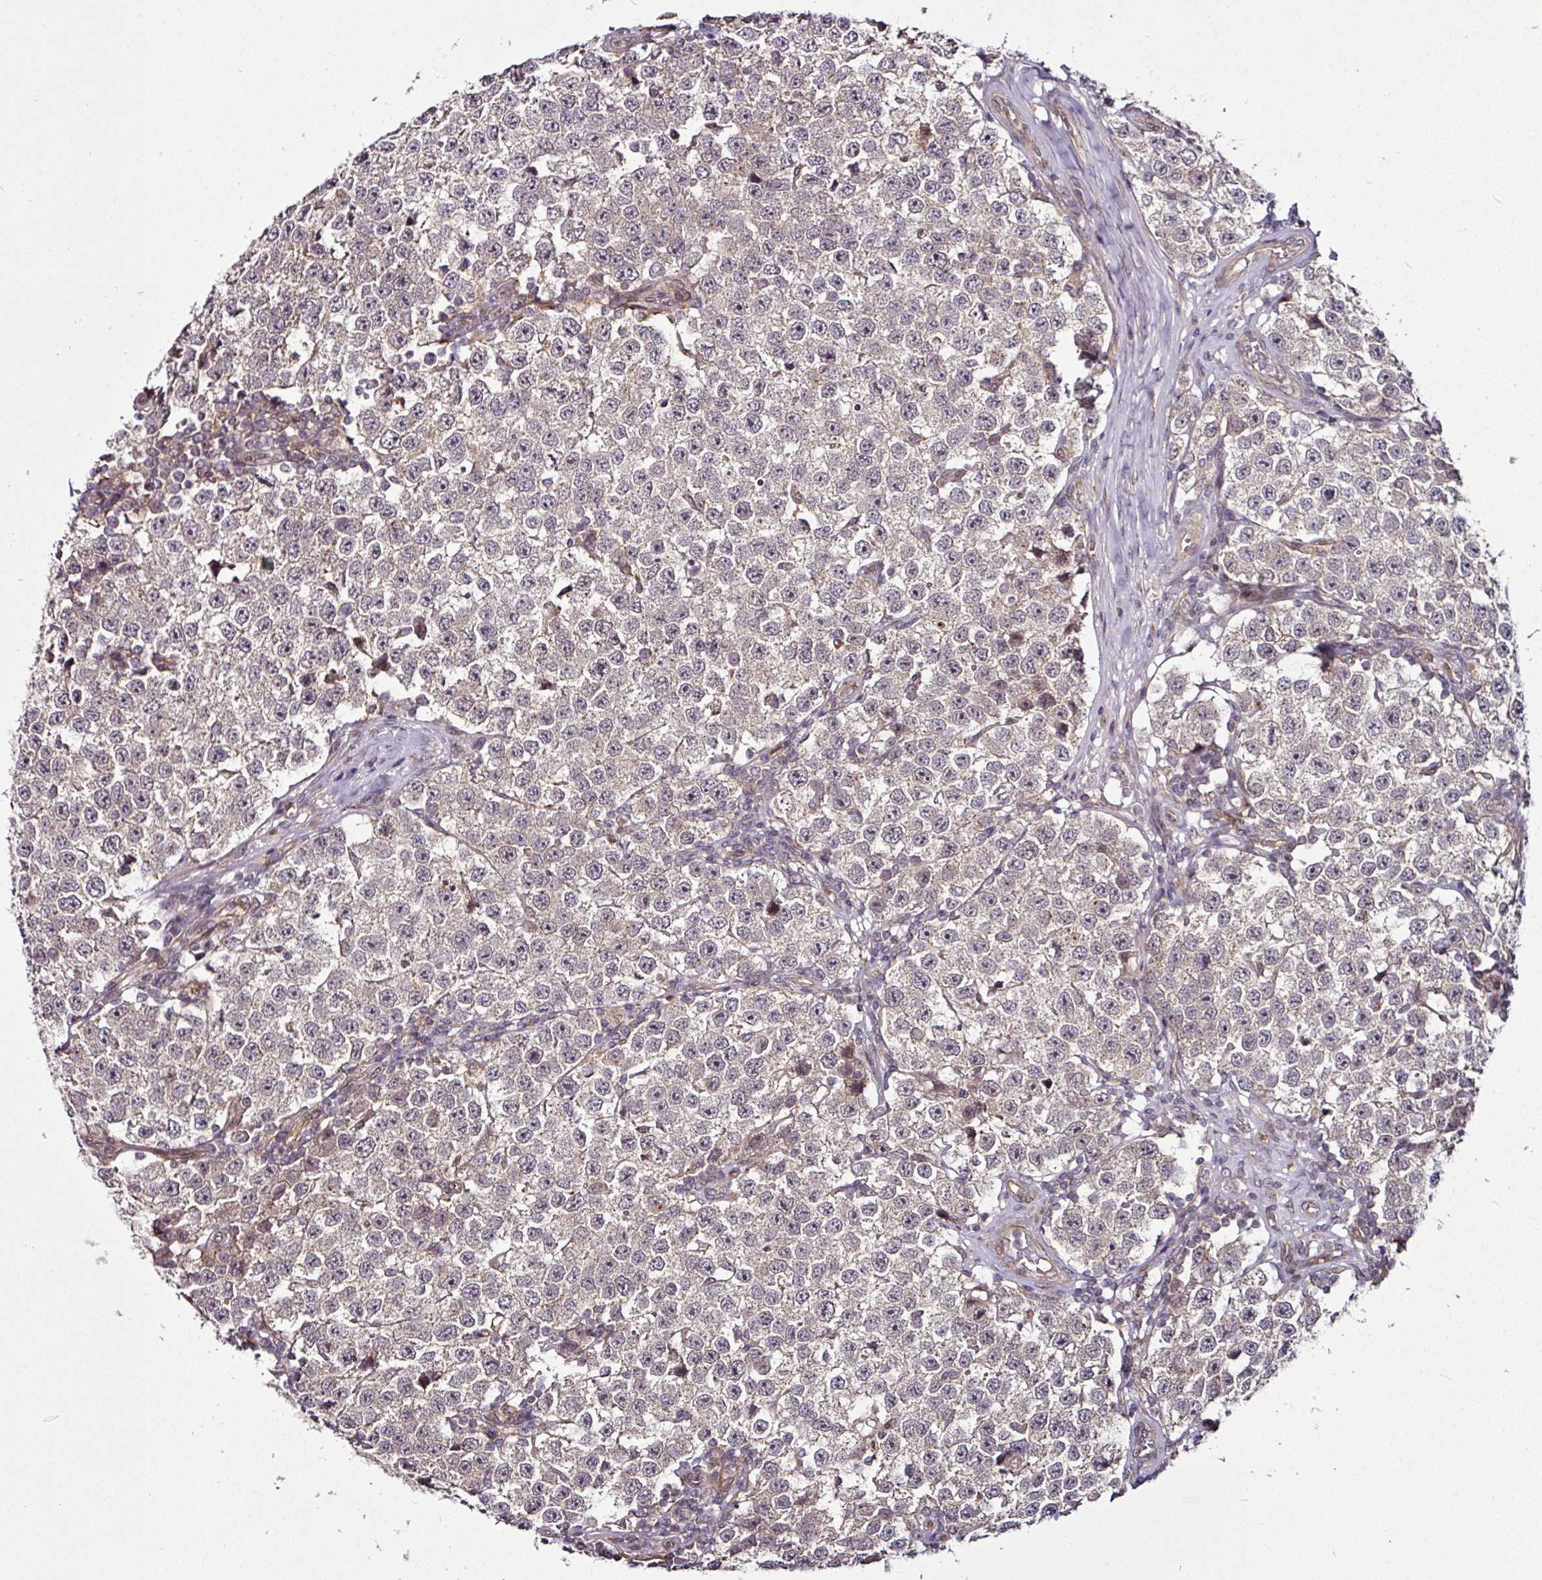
{"staining": {"intensity": "negative", "quantity": "none", "location": "none"}, "tissue": "testis cancer", "cell_type": "Tumor cells", "image_type": "cancer", "snomed": [{"axis": "morphology", "description": "Seminoma, NOS"}, {"axis": "topography", "description": "Testis"}], "caption": "Testis cancer (seminoma) was stained to show a protein in brown. There is no significant expression in tumor cells.", "gene": "DCAF13", "patient": {"sex": "male", "age": 34}}